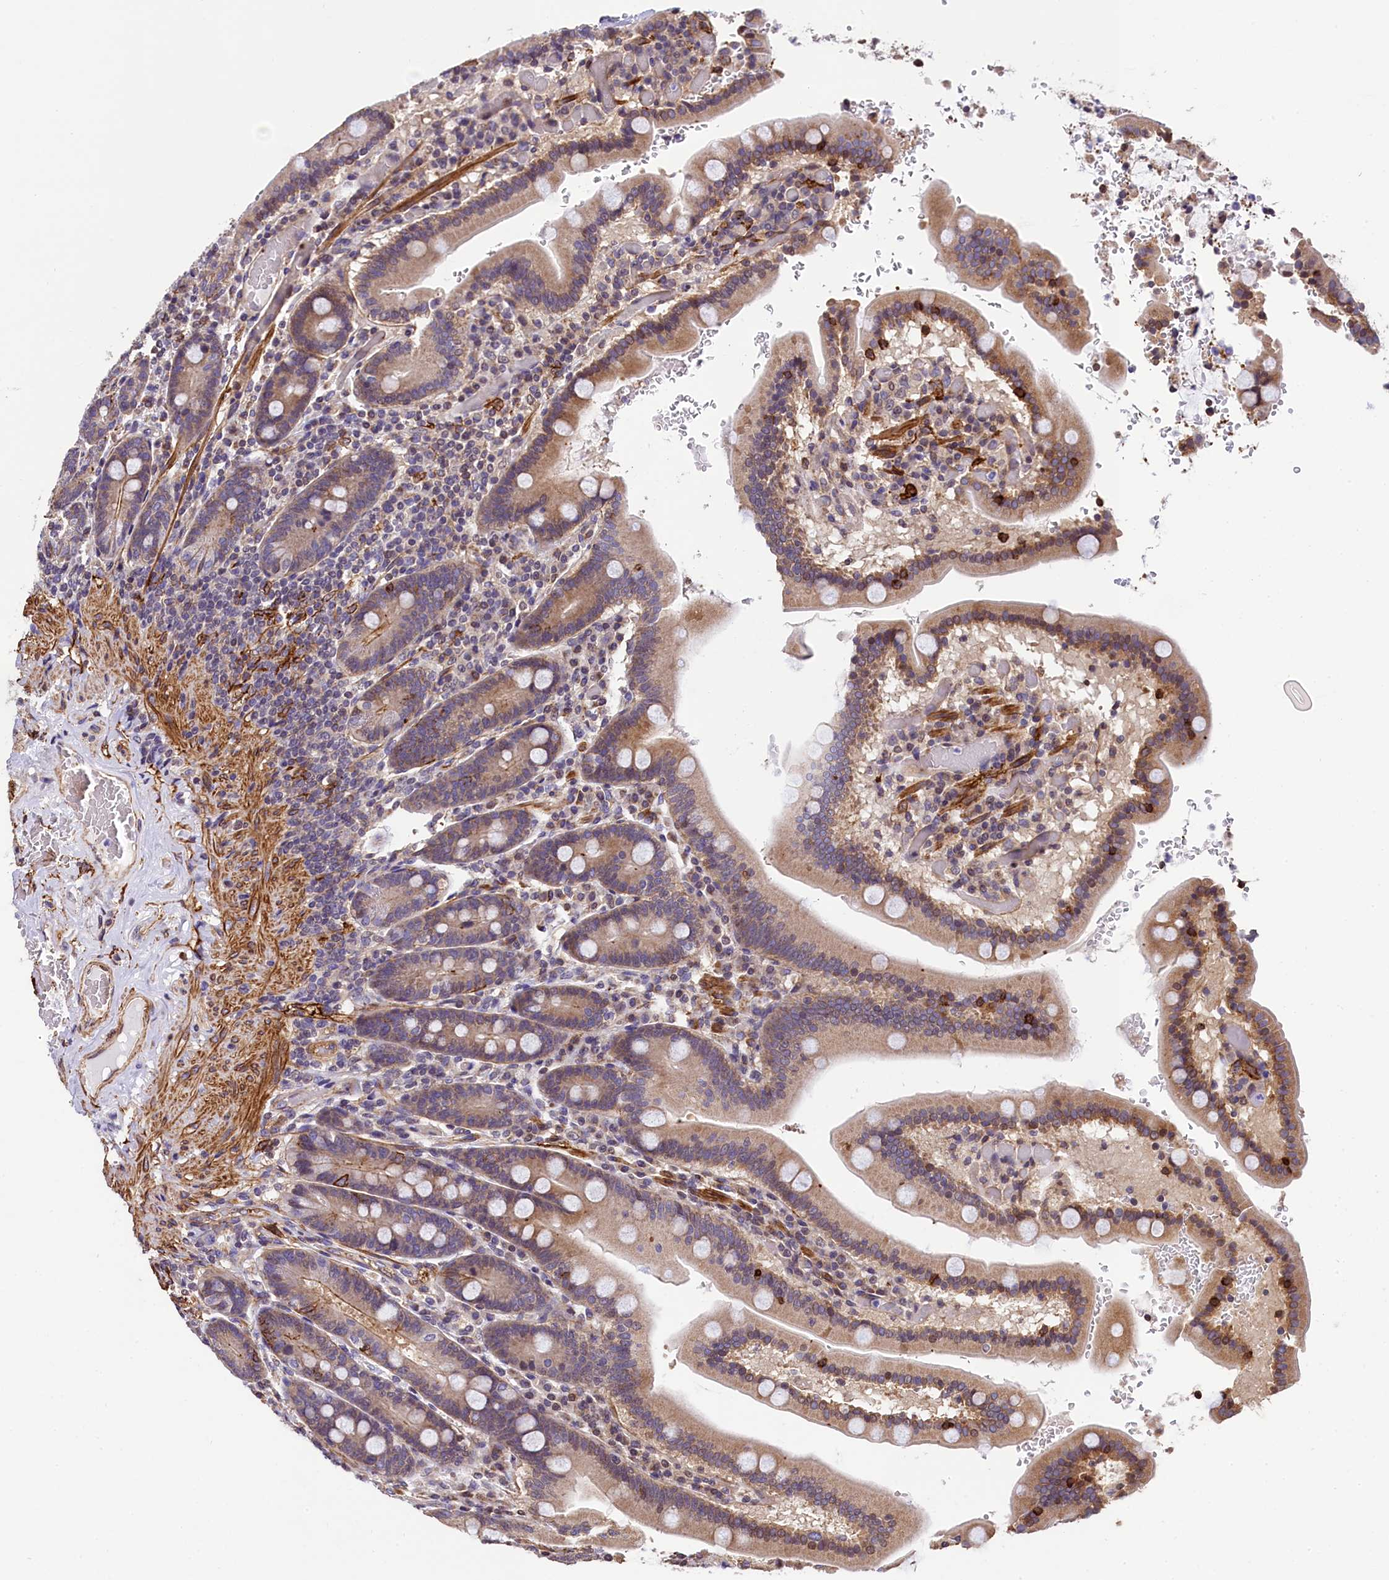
{"staining": {"intensity": "moderate", "quantity": ">75%", "location": "cytoplasmic/membranous"}, "tissue": "duodenum", "cell_type": "Glandular cells", "image_type": "normal", "snomed": [{"axis": "morphology", "description": "Normal tissue, NOS"}, {"axis": "topography", "description": "Duodenum"}], "caption": "Moderate cytoplasmic/membranous protein positivity is appreciated in about >75% of glandular cells in duodenum. The protein of interest is stained brown, and the nuclei are stained in blue (DAB IHC with brightfield microscopy, high magnification).", "gene": "ZNF2", "patient": {"sex": "female", "age": 62}}